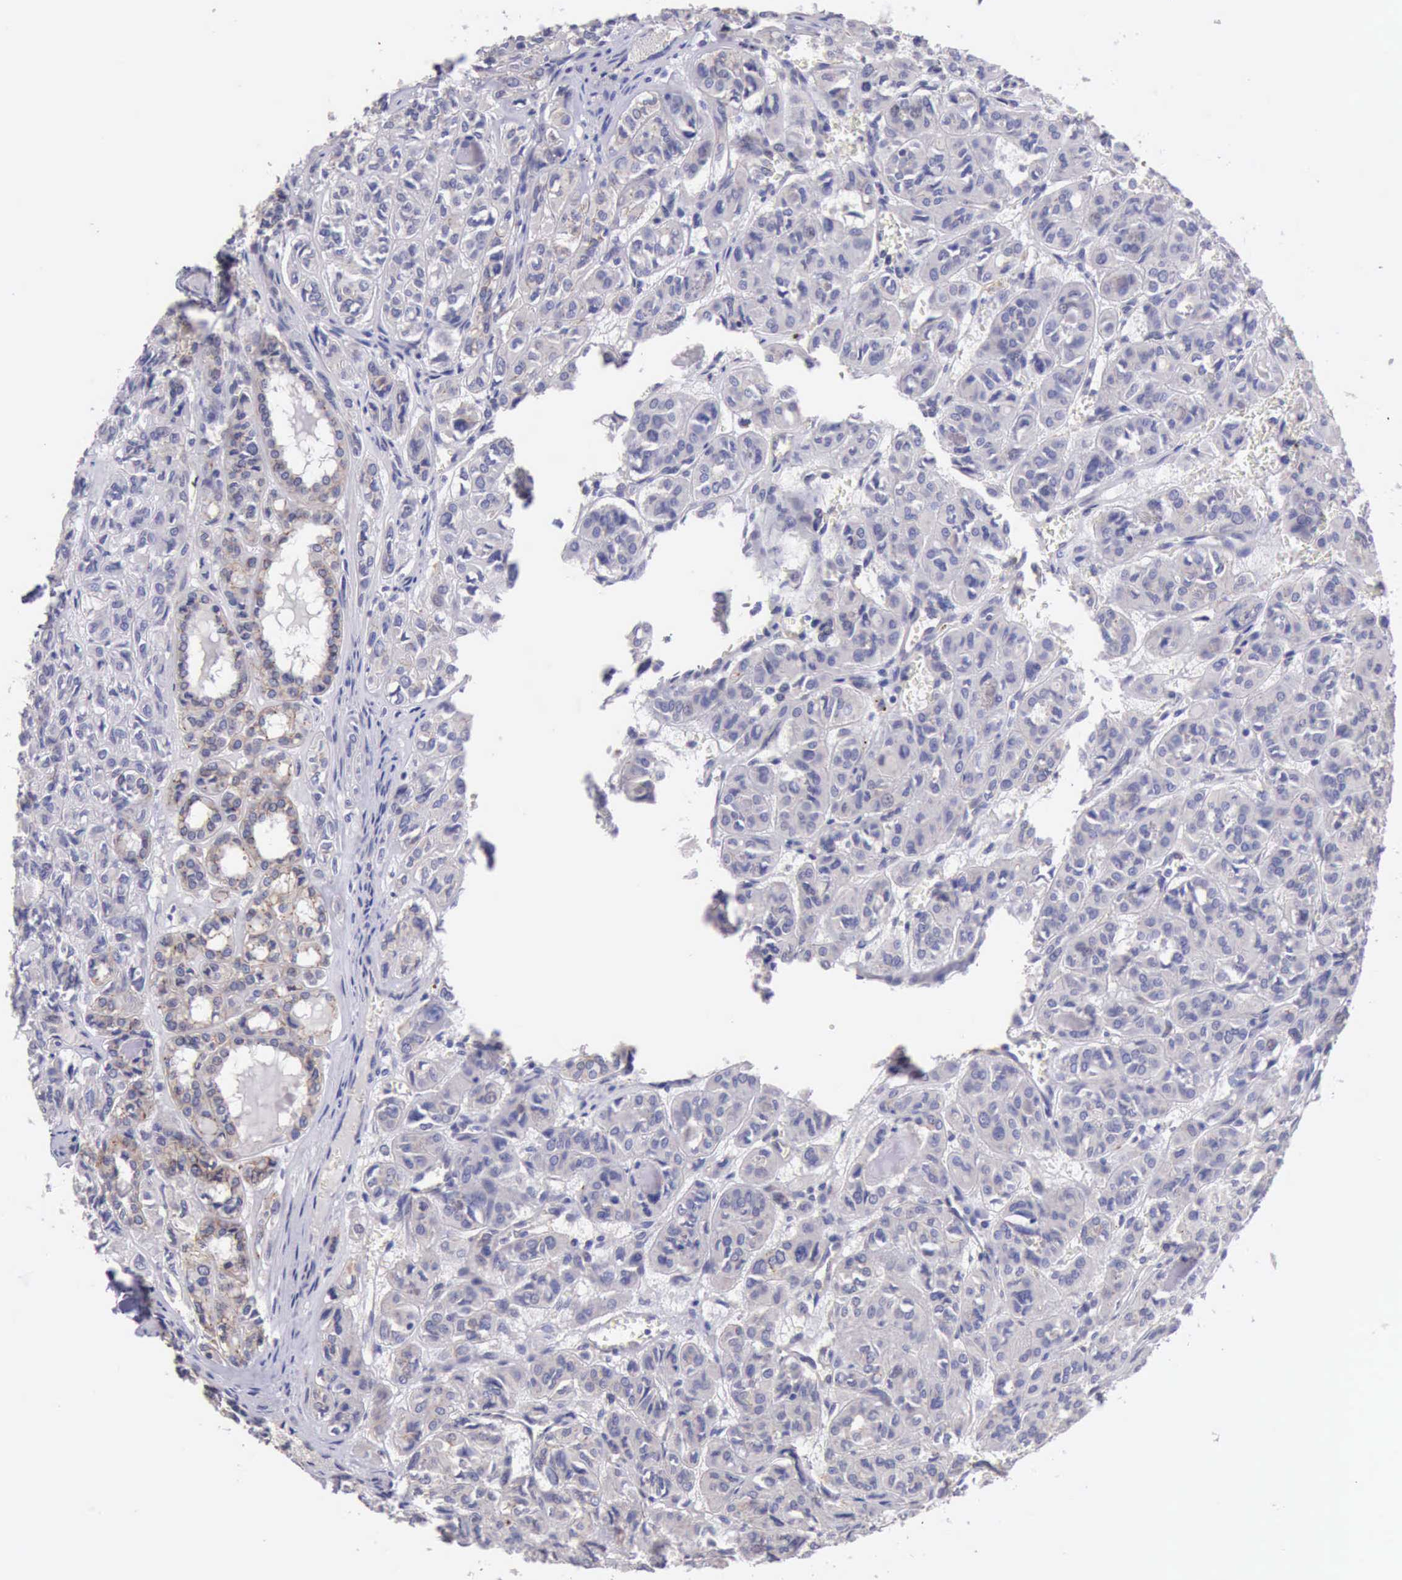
{"staining": {"intensity": "moderate", "quantity": "25%-75%", "location": "cytoplasmic/membranous"}, "tissue": "thyroid cancer", "cell_type": "Tumor cells", "image_type": "cancer", "snomed": [{"axis": "morphology", "description": "Follicular adenoma carcinoma, NOS"}, {"axis": "topography", "description": "Thyroid gland"}], "caption": "Protein expression analysis of human thyroid cancer (follicular adenoma carcinoma) reveals moderate cytoplasmic/membranous positivity in about 25%-75% of tumor cells. The staining was performed using DAB, with brown indicating positive protein expression. Nuclei are stained blue with hematoxylin.", "gene": "KCND1", "patient": {"sex": "female", "age": 71}}